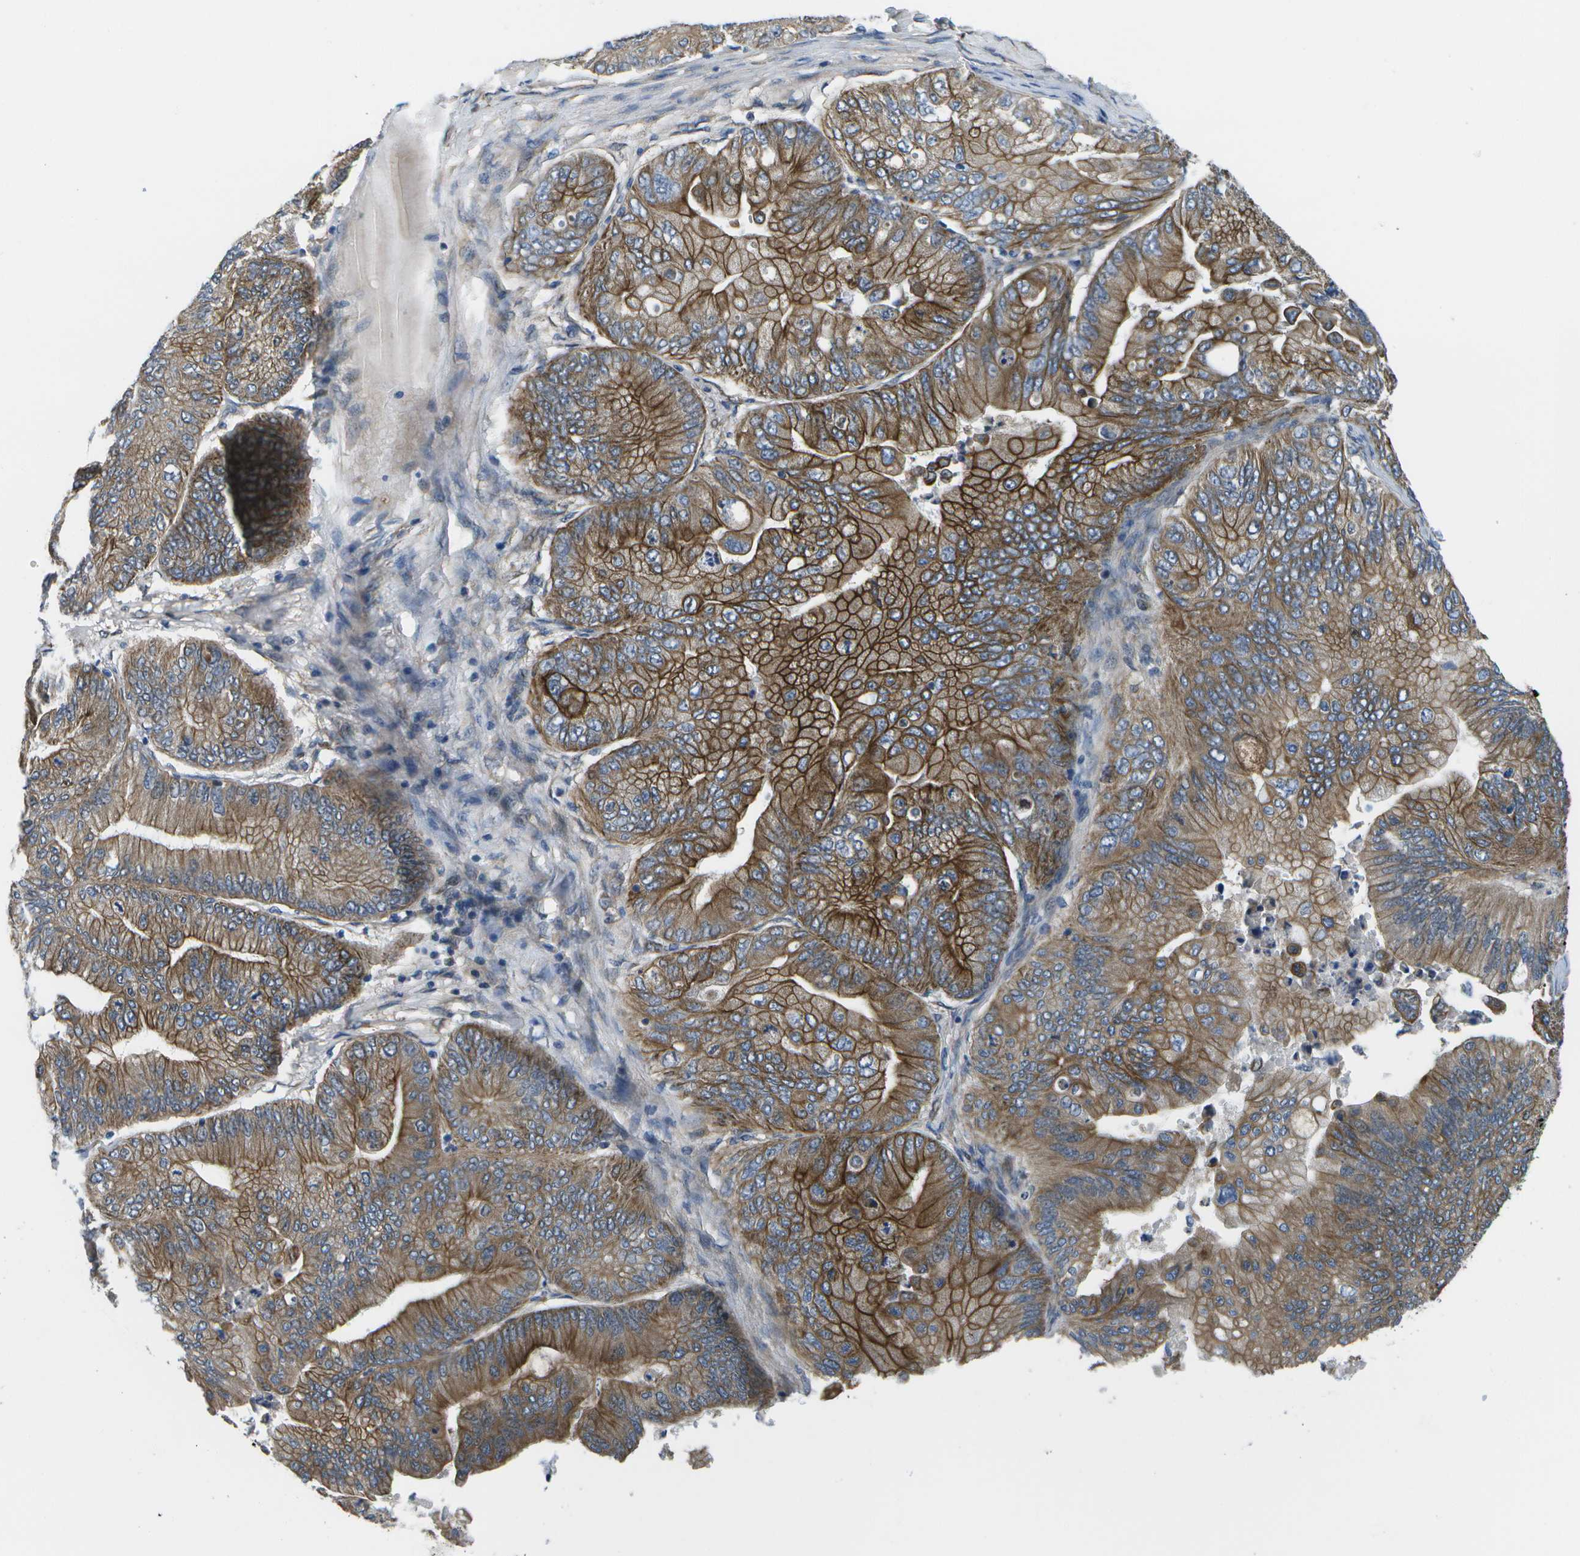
{"staining": {"intensity": "moderate", "quantity": ">75%", "location": "cytoplasmic/membranous"}, "tissue": "ovarian cancer", "cell_type": "Tumor cells", "image_type": "cancer", "snomed": [{"axis": "morphology", "description": "Cystadenocarcinoma, mucinous, NOS"}, {"axis": "topography", "description": "Ovary"}], "caption": "IHC of ovarian cancer shows medium levels of moderate cytoplasmic/membranous positivity in about >75% of tumor cells. (Brightfield microscopy of DAB IHC at high magnification).", "gene": "P3H1", "patient": {"sex": "female", "age": 61}}